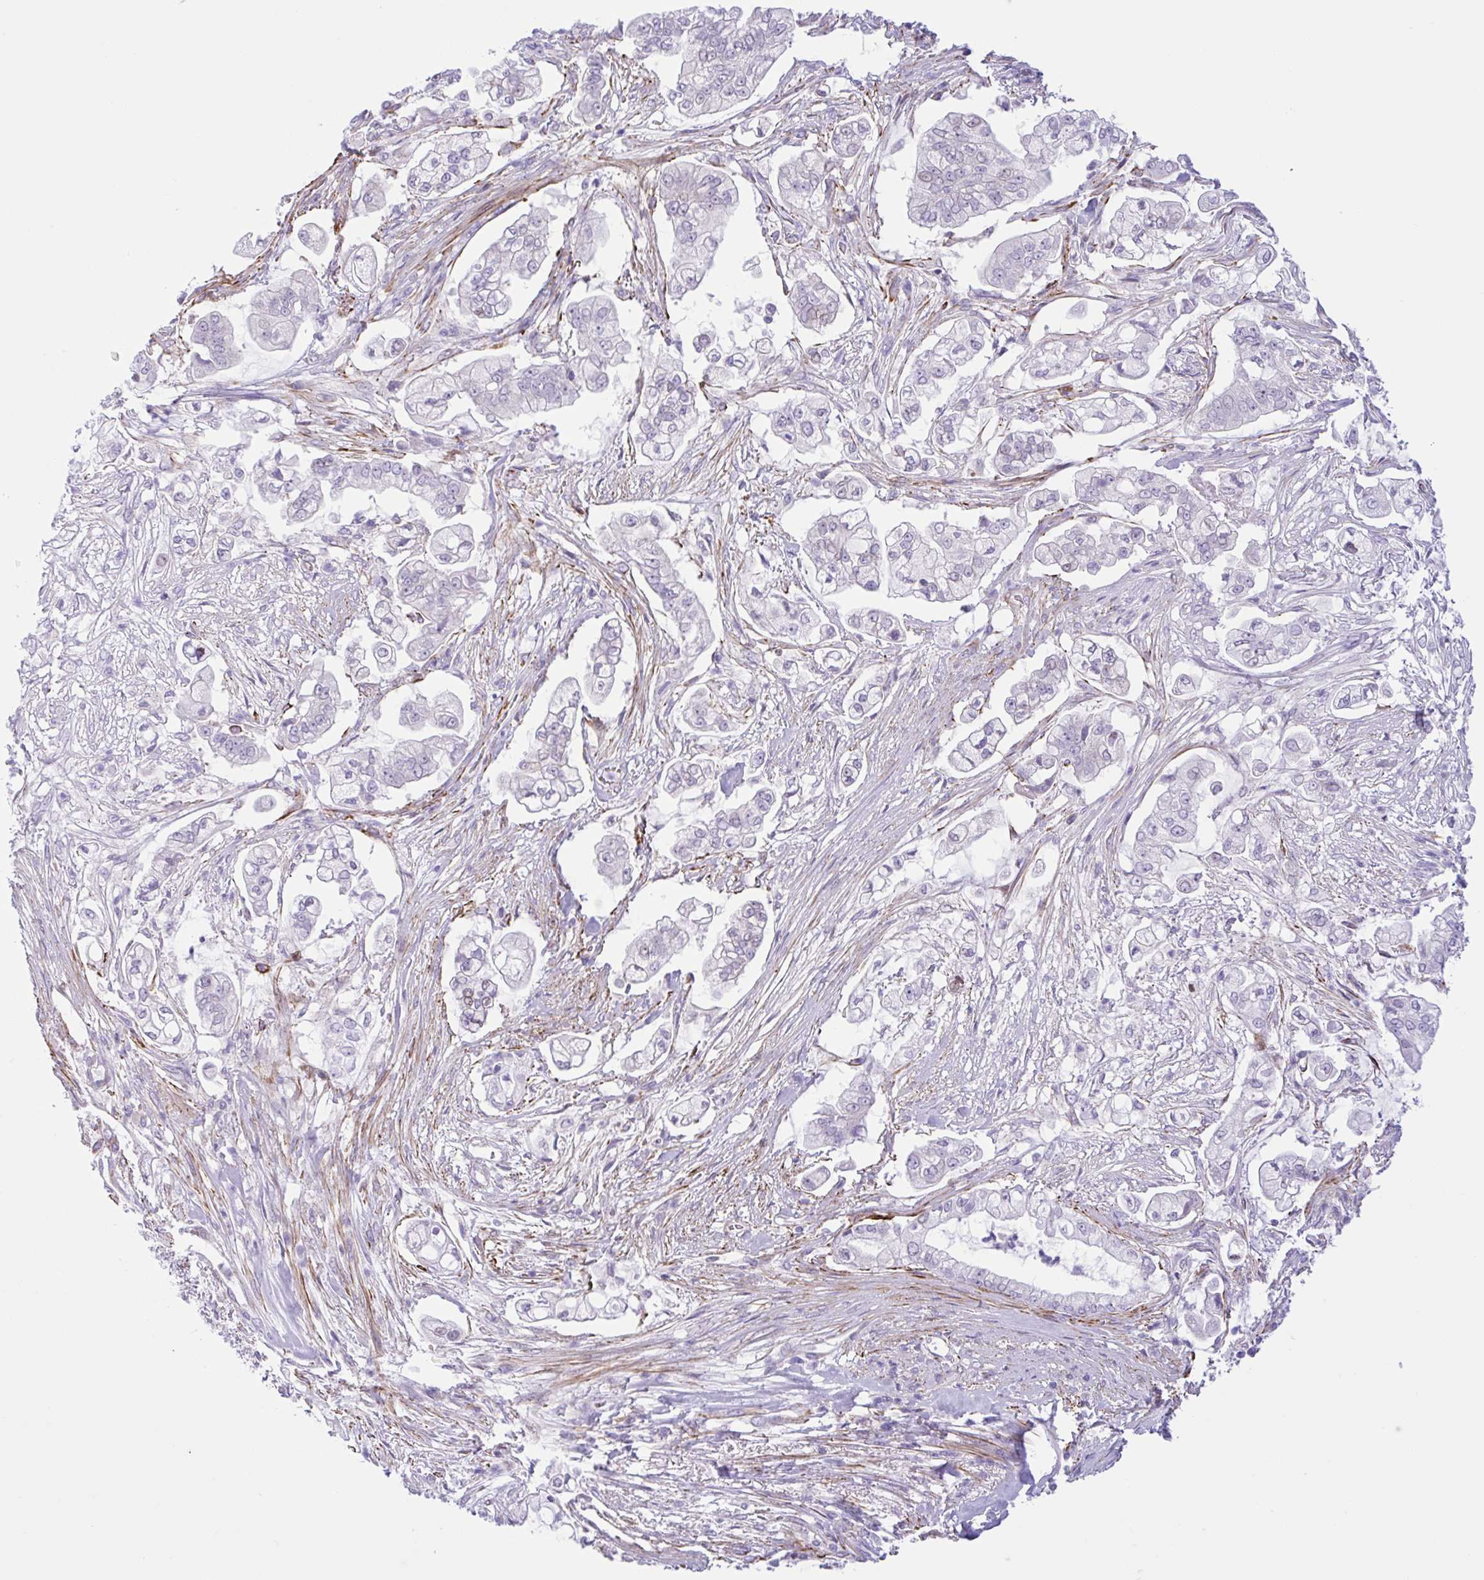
{"staining": {"intensity": "negative", "quantity": "none", "location": "none"}, "tissue": "pancreatic cancer", "cell_type": "Tumor cells", "image_type": "cancer", "snomed": [{"axis": "morphology", "description": "Adenocarcinoma, NOS"}, {"axis": "topography", "description": "Pancreas"}], "caption": "An immunohistochemistry (IHC) micrograph of pancreatic cancer (adenocarcinoma) is shown. There is no staining in tumor cells of pancreatic cancer (adenocarcinoma). (Immunohistochemistry (ihc), brightfield microscopy, high magnification).", "gene": "AHCYL2", "patient": {"sex": "female", "age": 69}}